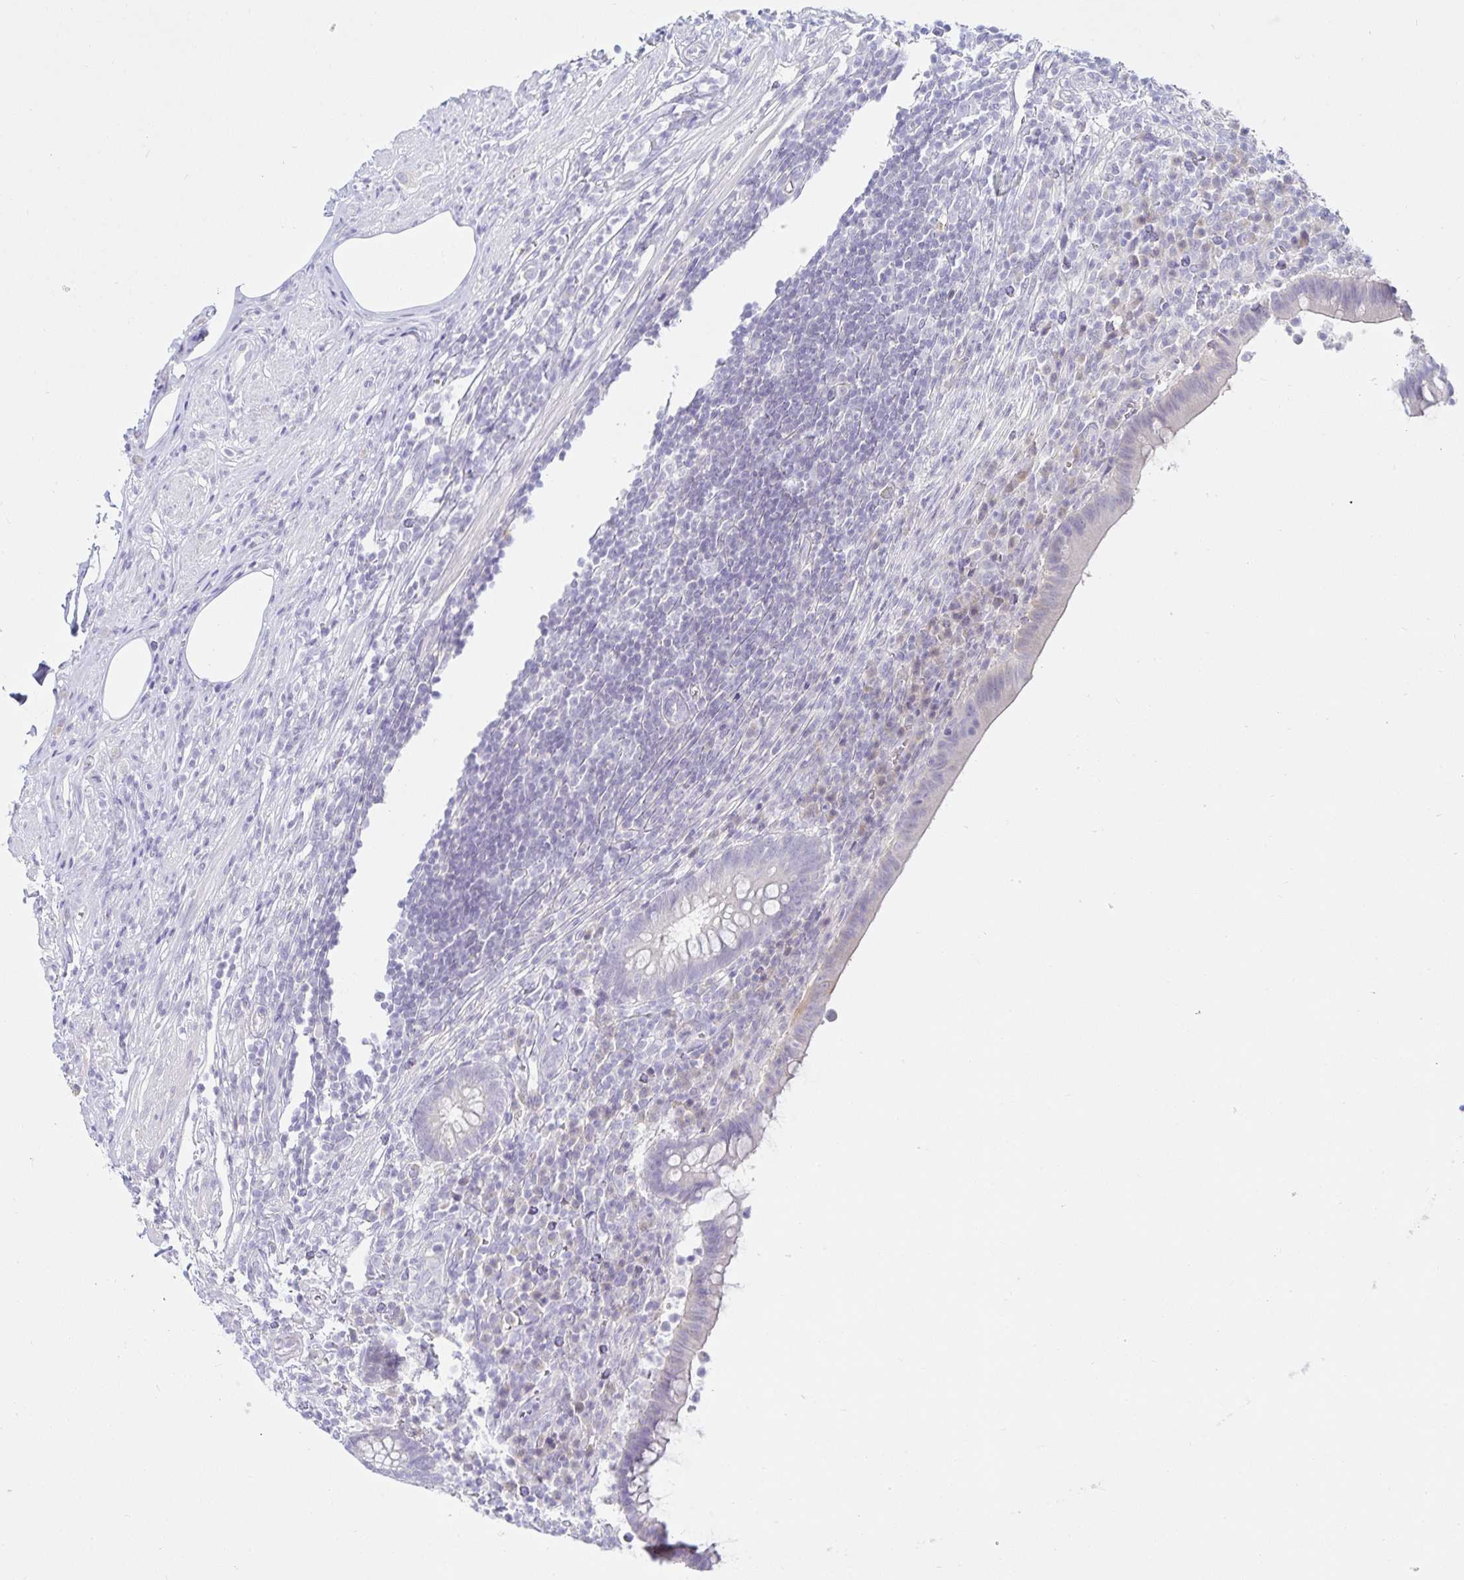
{"staining": {"intensity": "negative", "quantity": "none", "location": "none"}, "tissue": "appendix", "cell_type": "Glandular cells", "image_type": "normal", "snomed": [{"axis": "morphology", "description": "Normal tissue, NOS"}, {"axis": "topography", "description": "Appendix"}], "caption": "There is no significant expression in glandular cells of appendix. (Stains: DAB (3,3'-diaminobenzidine) immunohistochemistry (IHC) with hematoxylin counter stain, Microscopy: brightfield microscopy at high magnification).", "gene": "MON2", "patient": {"sex": "female", "age": 56}}